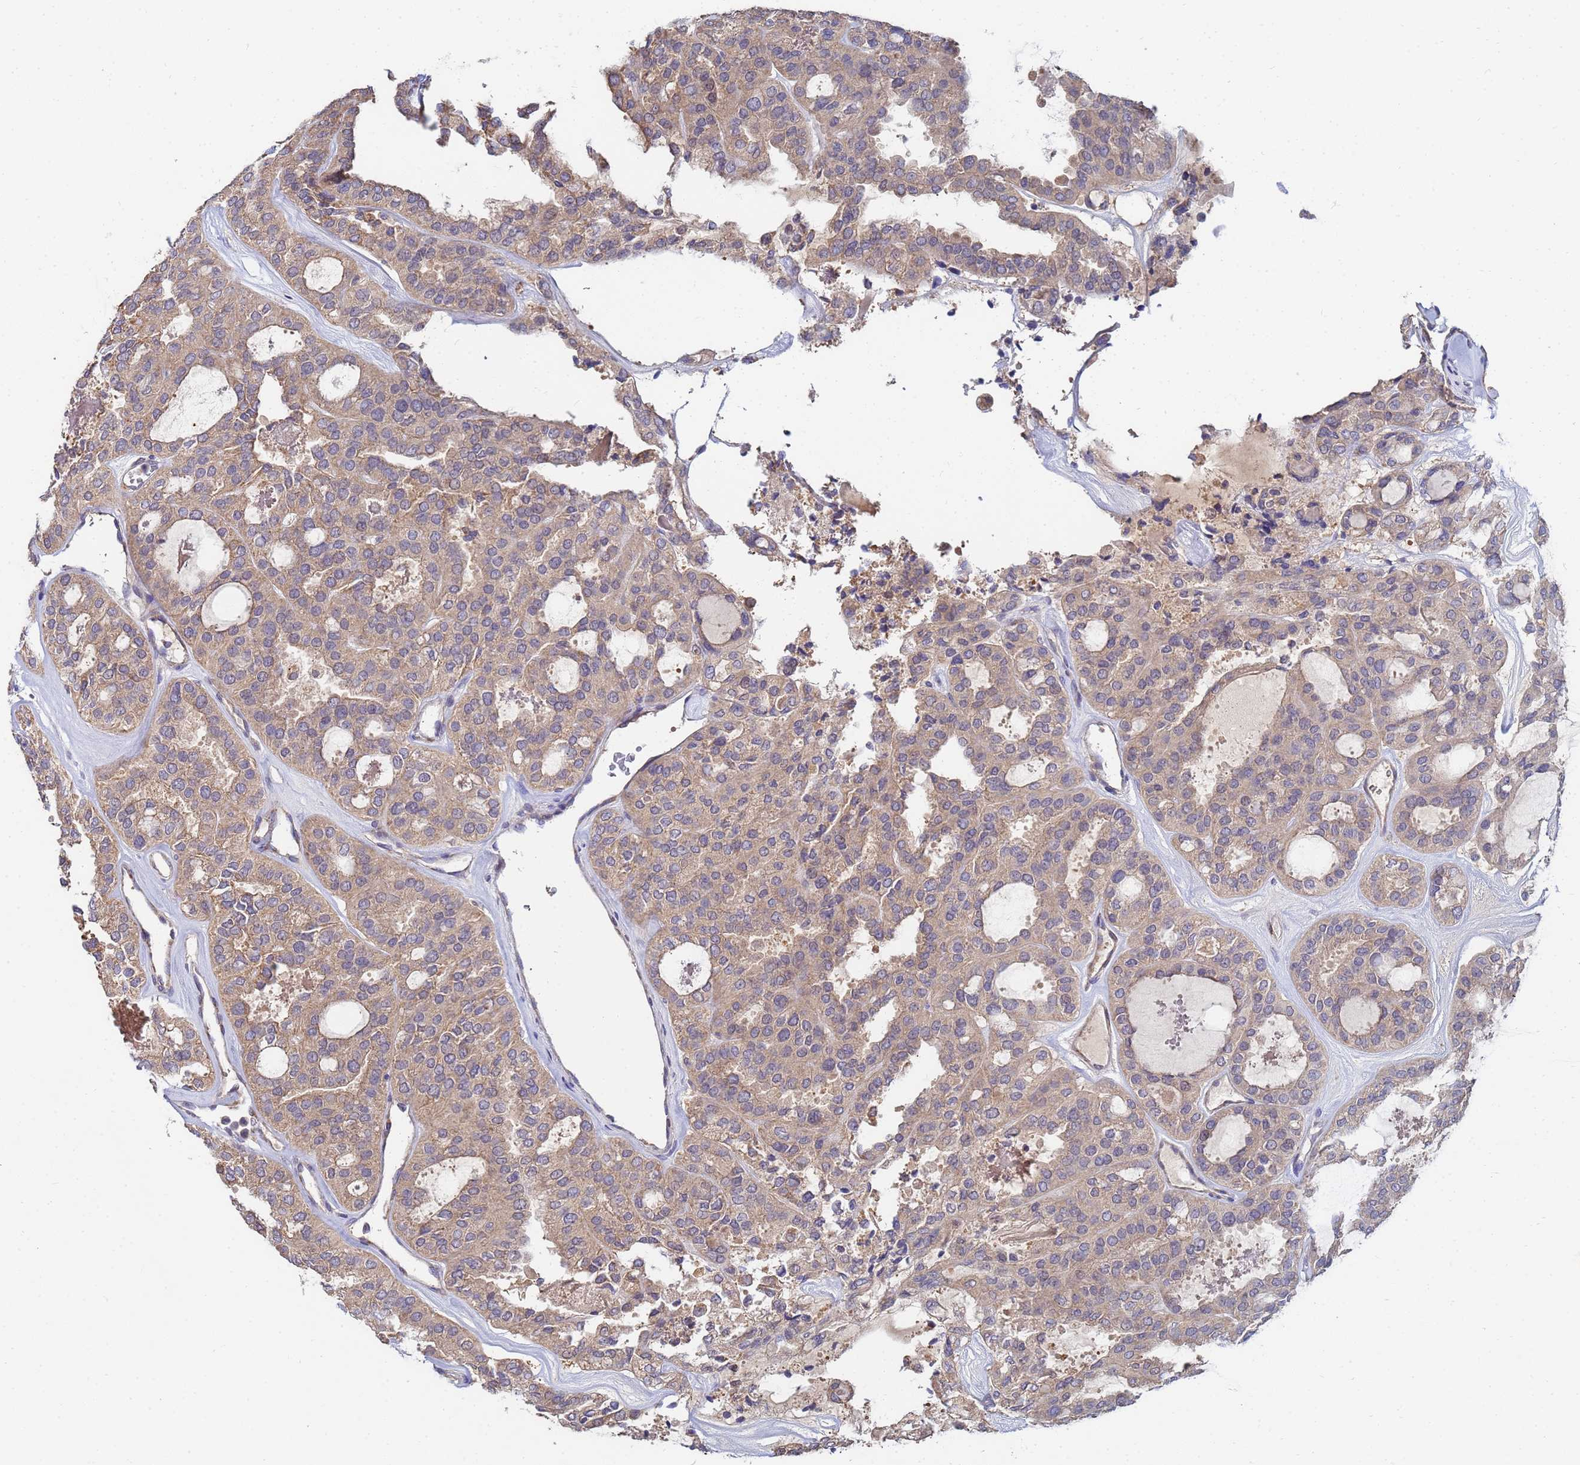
{"staining": {"intensity": "weak", "quantity": "25%-75%", "location": "cytoplasmic/membranous"}, "tissue": "thyroid cancer", "cell_type": "Tumor cells", "image_type": "cancer", "snomed": [{"axis": "morphology", "description": "Follicular adenoma carcinoma, NOS"}, {"axis": "topography", "description": "Thyroid gland"}], "caption": "This is an image of immunohistochemistry staining of follicular adenoma carcinoma (thyroid), which shows weak staining in the cytoplasmic/membranous of tumor cells.", "gene": "C5orf34", "patient": {"sex": "male", "age": 75}}